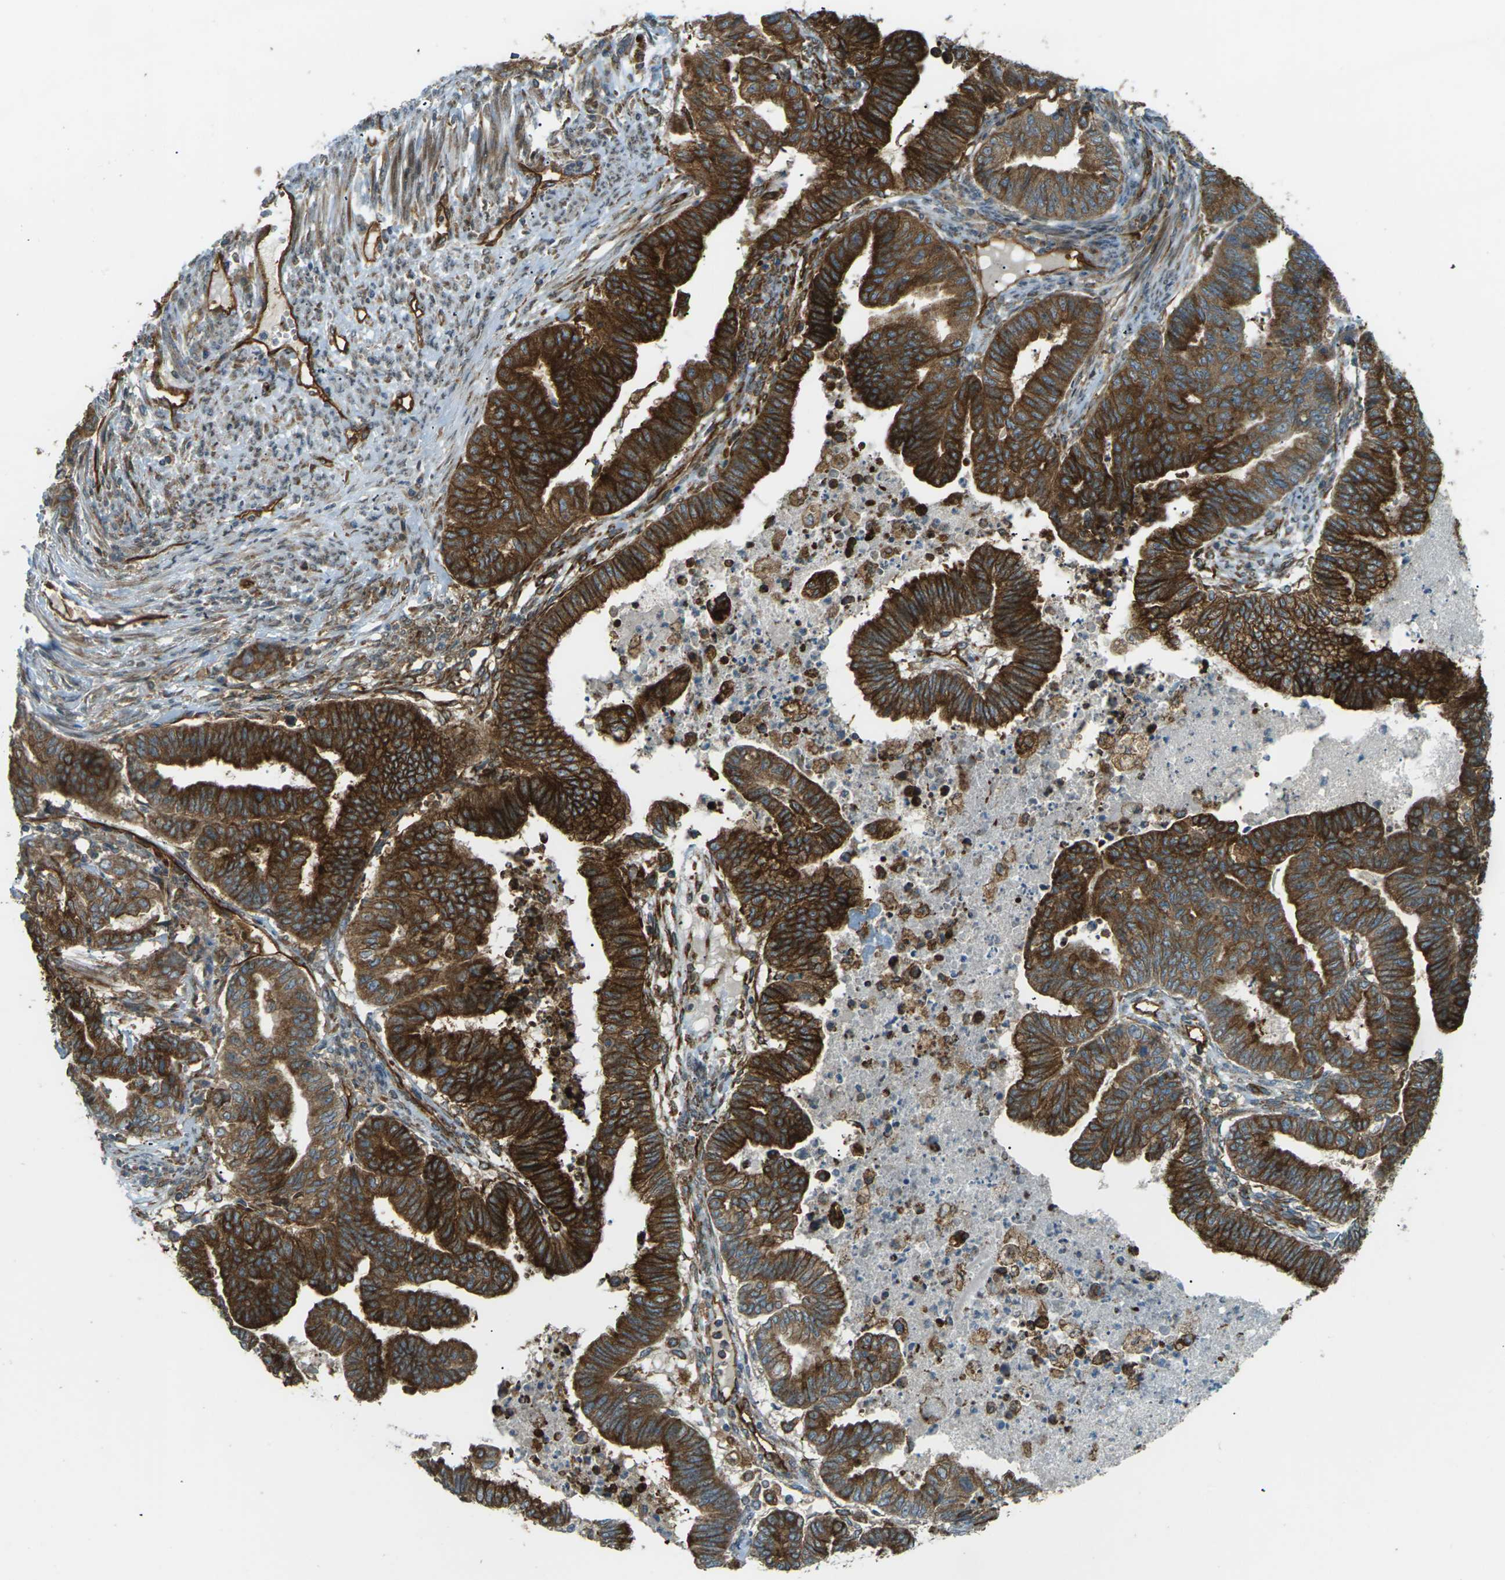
{"staining": {"intensity": "strong", "quantity": ">75%", "location": "cytoplasmic/membranous"}, "tissue": "endometrial cancer", "cell_type": "Tumor cells", "image_type": "cancer", "snomed": [{"axis": "morphology", "description": "Adenocarcinoma, NOS"}, {"axis": "topography", "description": "Endometrium"}], "caption": "Tumor cells demonstrate strong cytoplasmic/membranous positivity in about >75% of cells in endometrial cancer.", "gene": "S1PR1", "patient": {"sex": "female", "age": 79}}